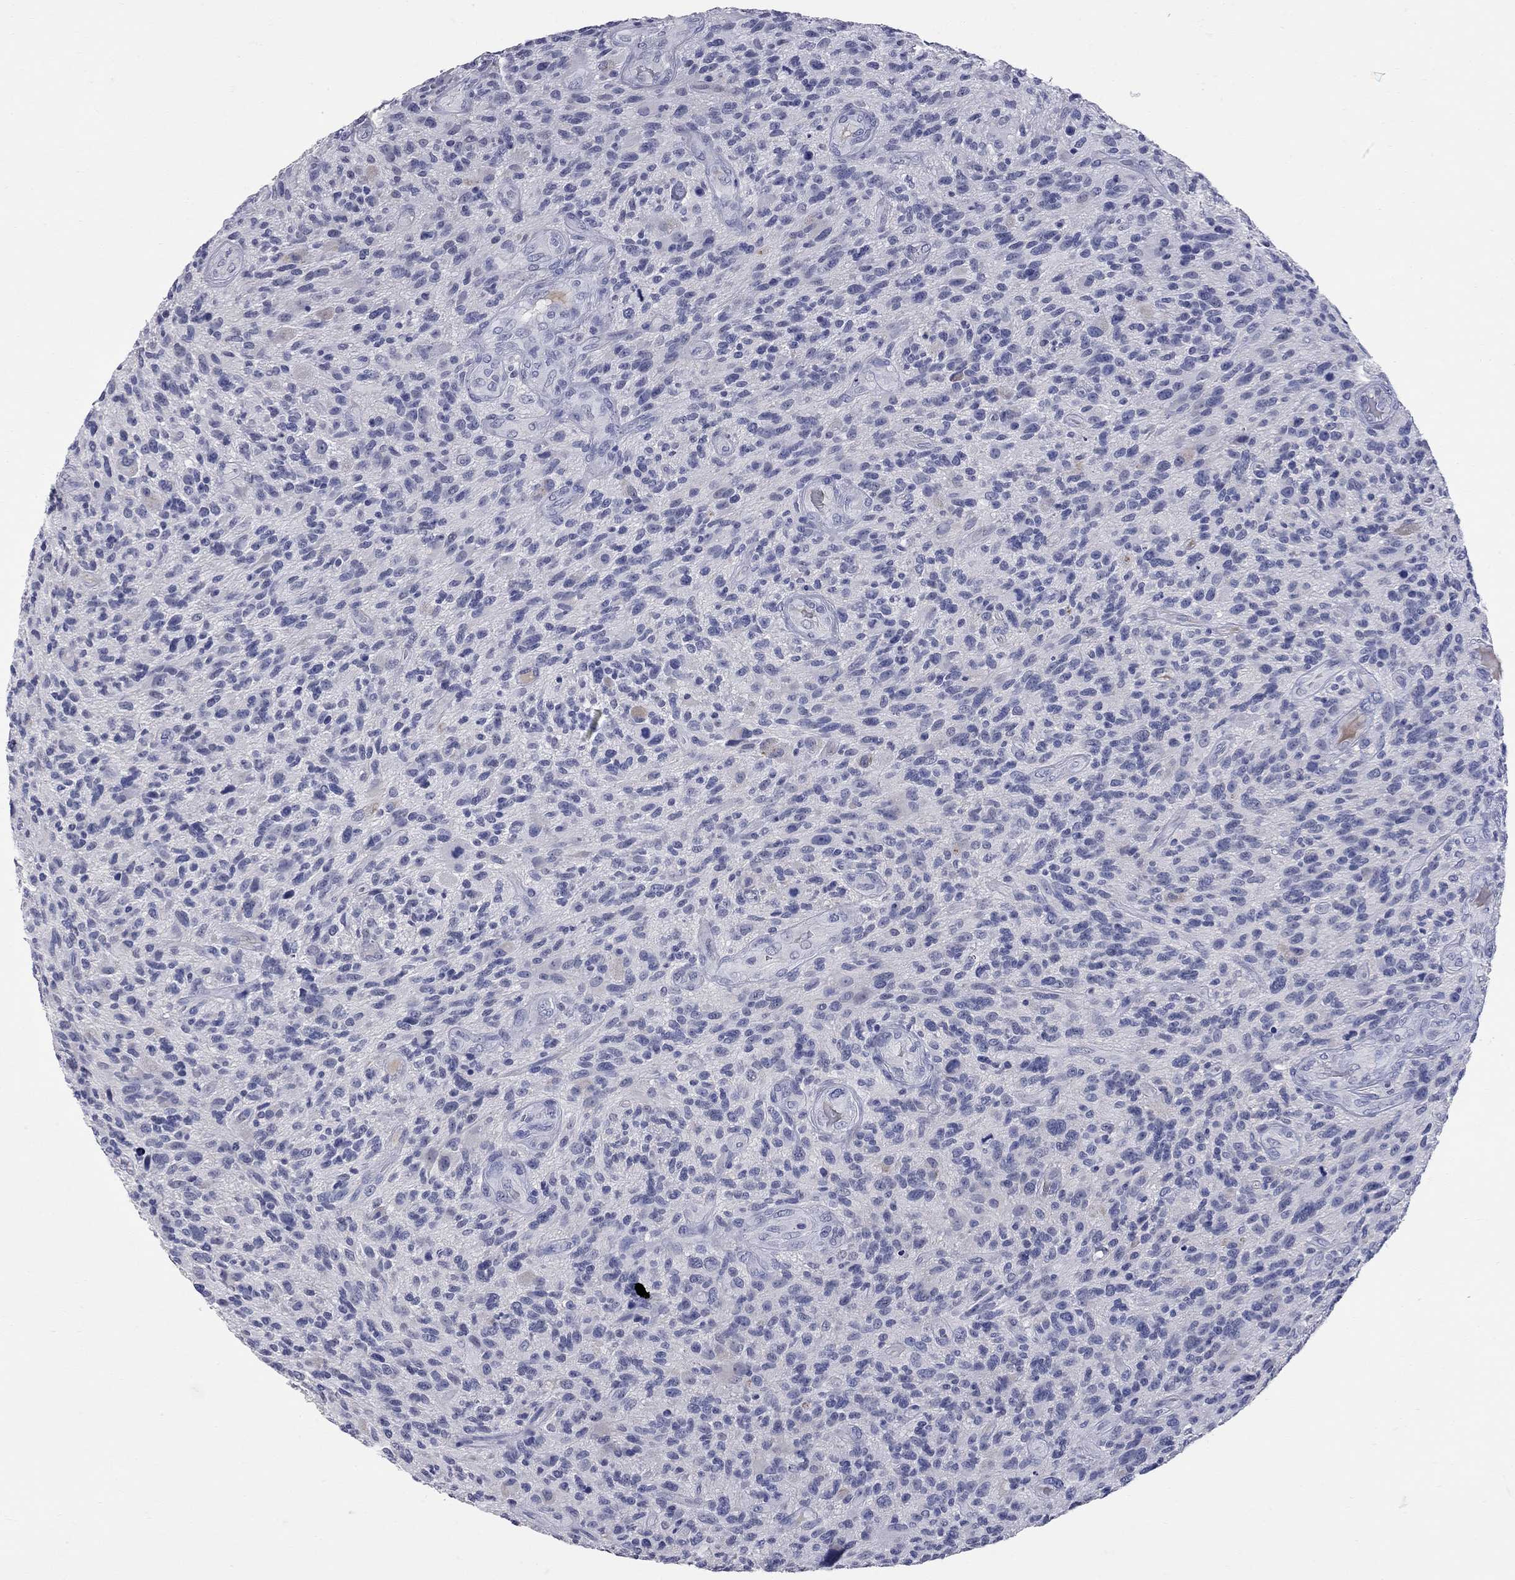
{"staining": {"intensity": "negative", "quantity": "none", "location": "none"}, "tissue": "glioma", "cell_type": "Tumor cells", "image_type": "cancer", "snomed": [{"axis": "morphology", "description": "Glioma, malignant, High grade"}, {"axis": "topography", "description": "Brain"}], "caption": "Malignant glioma (high-grade) was stained to show a protein in brown. There is no significant positivity in tumor cells. Nuclei are stained in blue.", "gene": "FAM221B", "patient": {"sex": "male", "age": 47}}